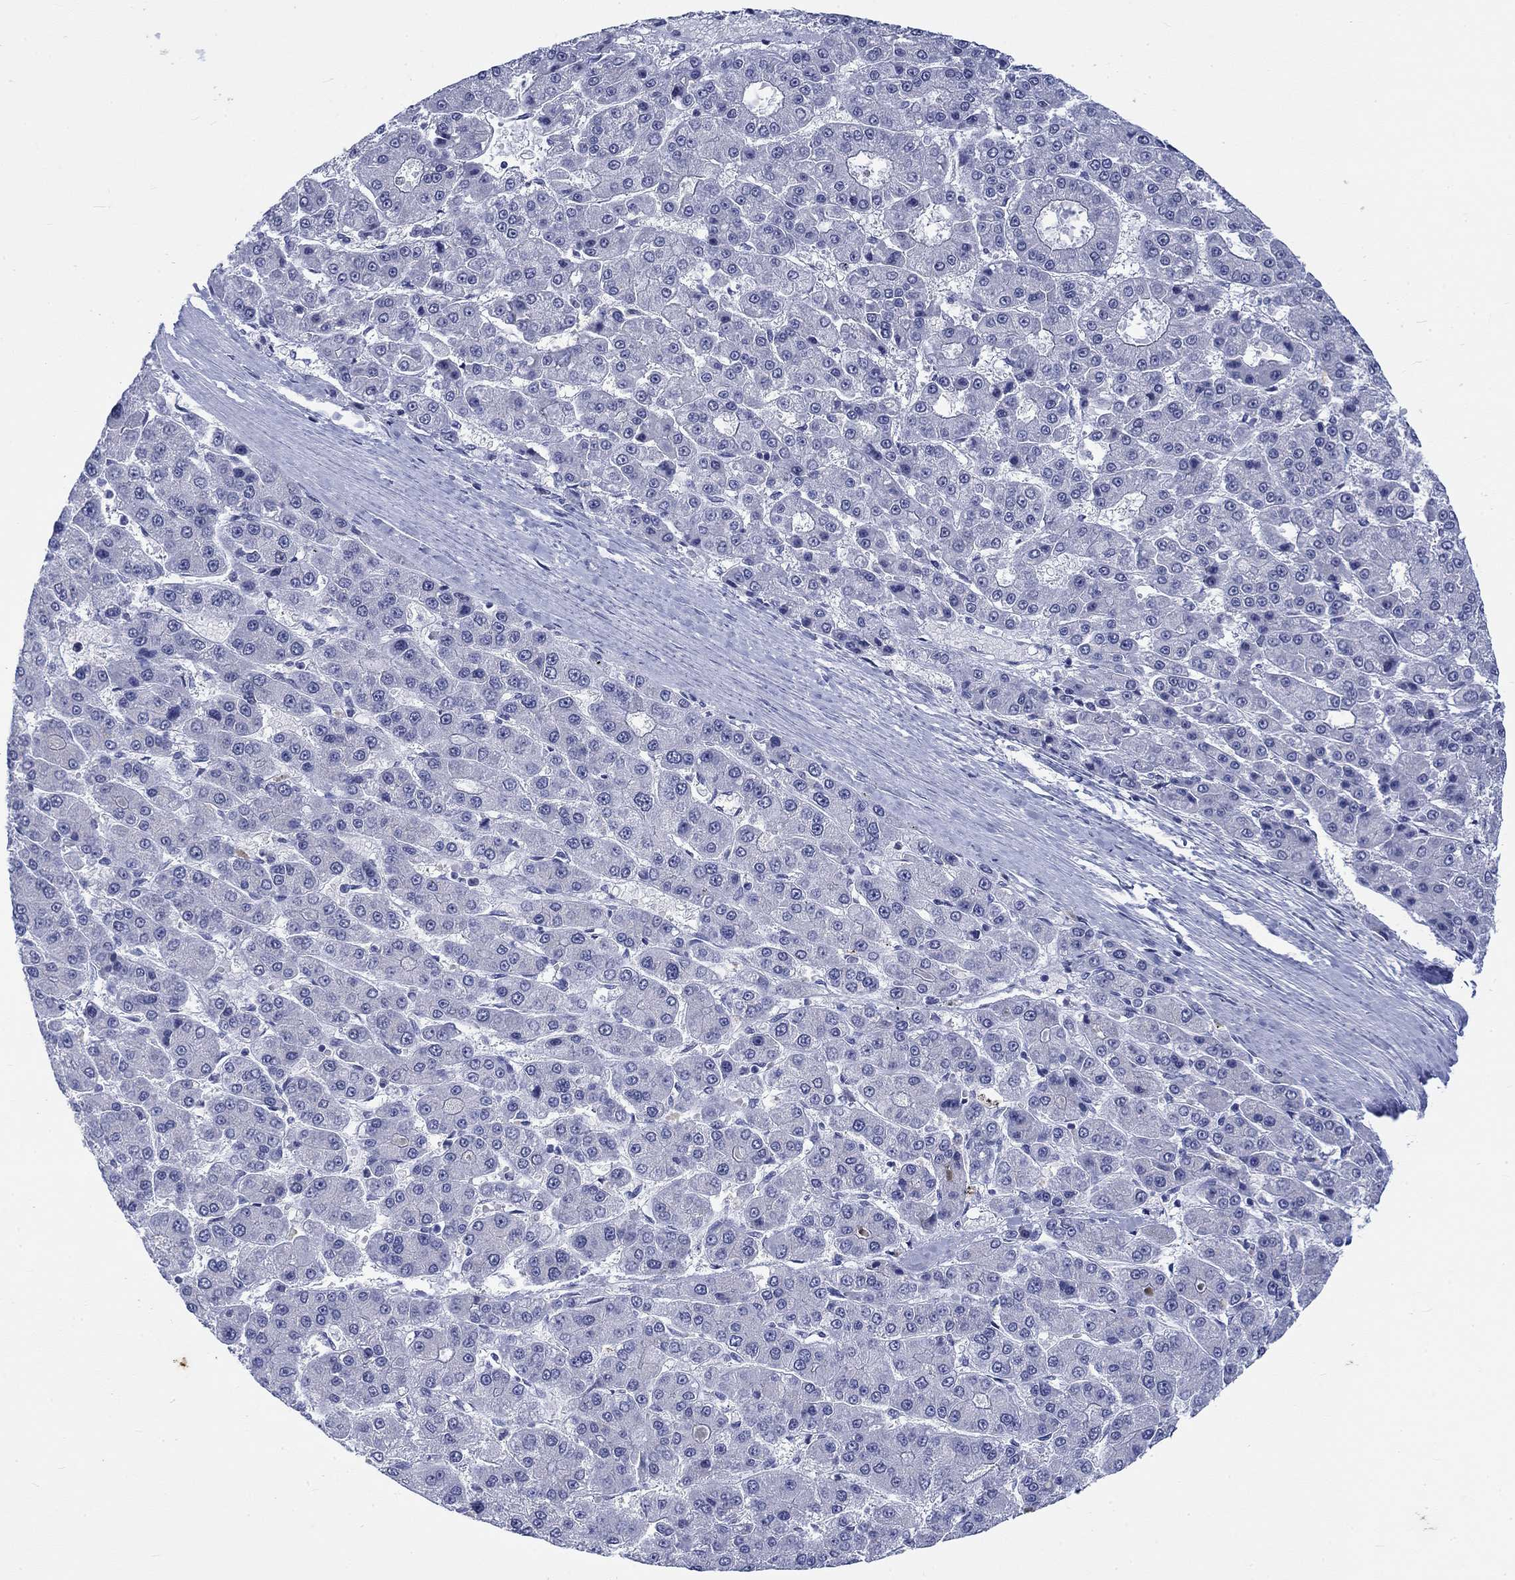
{"staining": {"intensity": "negative", "quantity": "none", "location": "none"}, "tissue": "liver cancer", "cell_type": "Tumor cells", "image_type": "cancer", "snomed": [{"axis": "morphology", "description": "Carcinoma, Hepatocellular, NOS"}, {"axis": "topography", "description": "Liver"}], "caption": "DAB (3,3'-diaminobenzidine) immunohistochemical staining of hepatocellular carcinoma (liver) shows no significant expression in tumor cells.", "gene": "KRT76", "patient": {"sex": "male", "age": 70}}